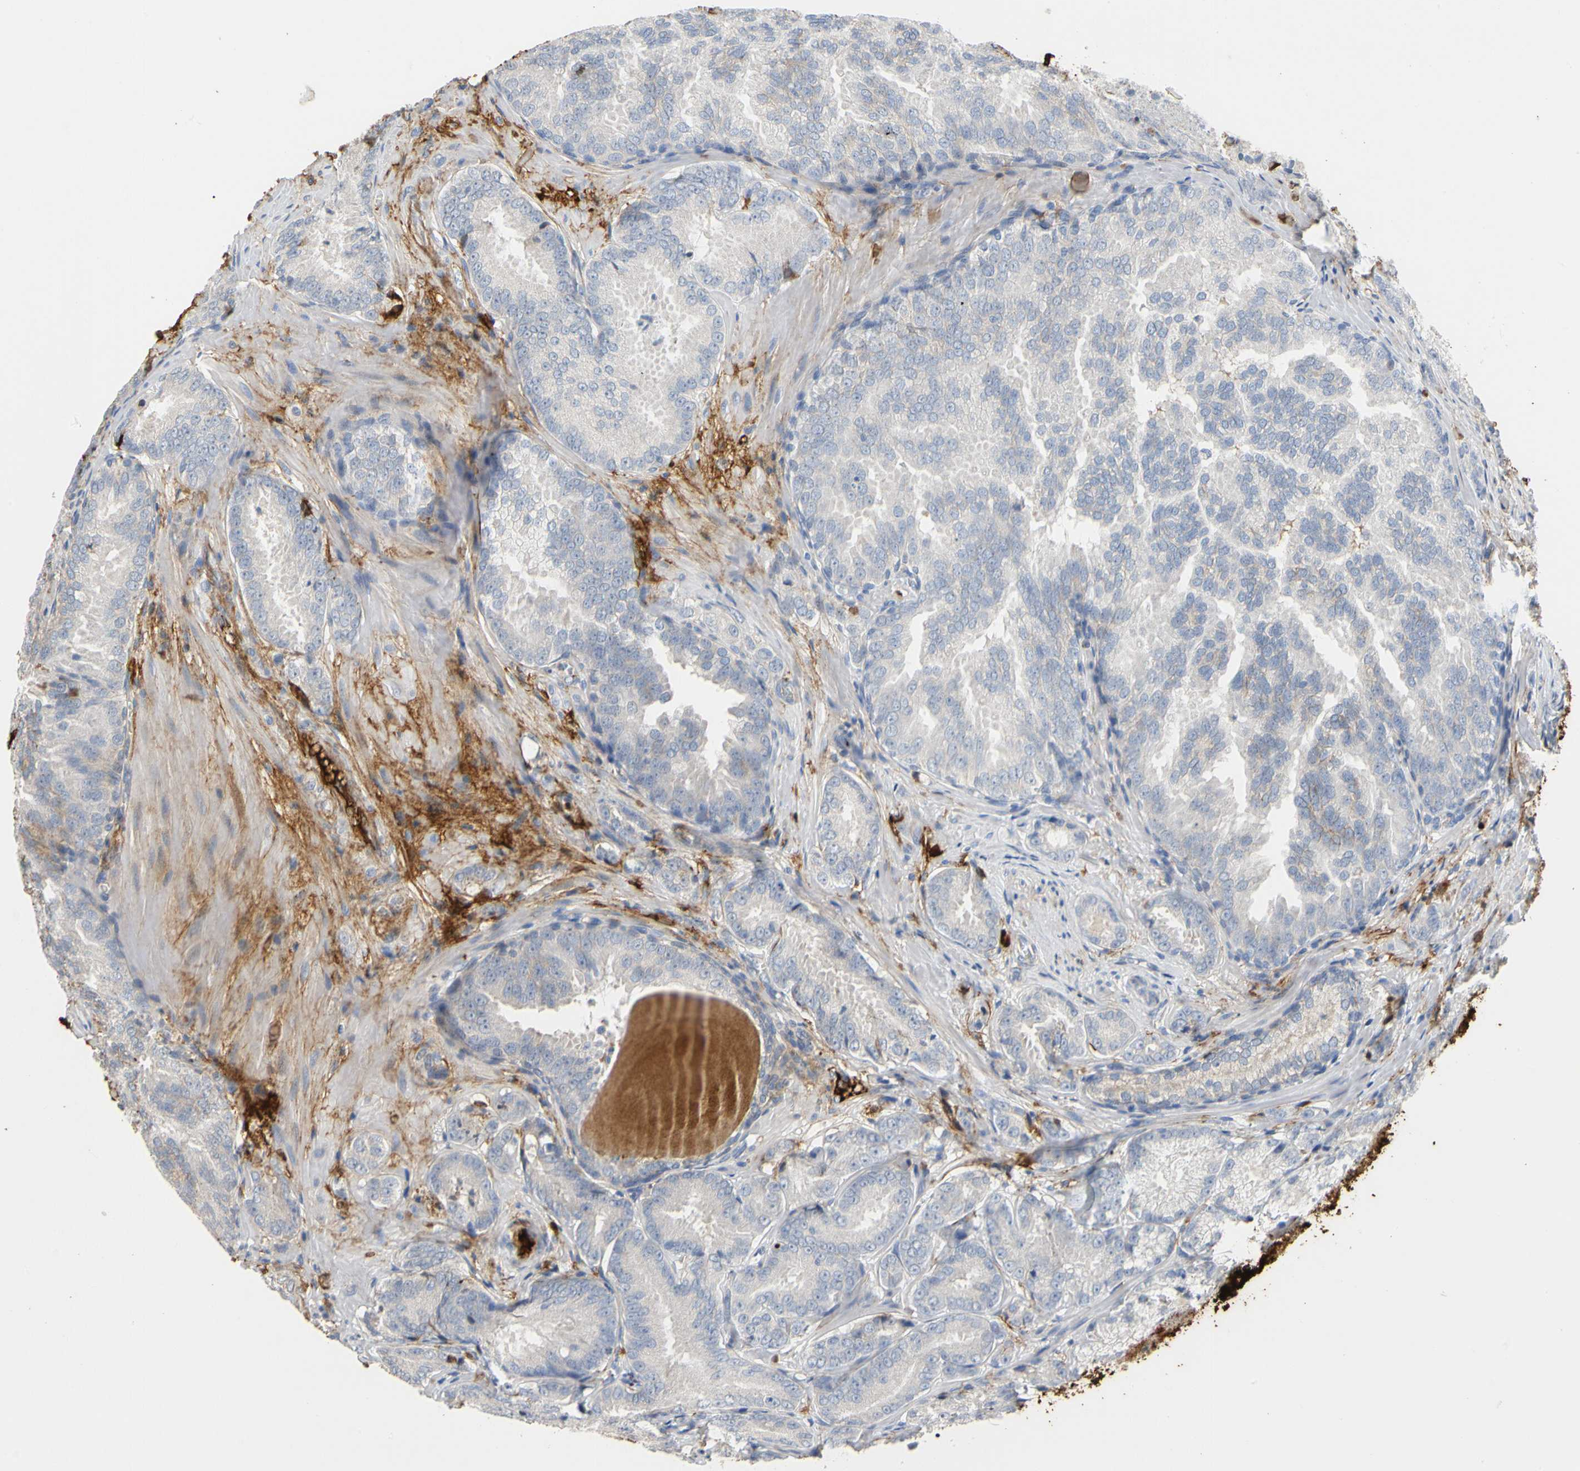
{"staining": {"intensity": "negative", "quantity": "none", "location": "none"}, "tissue": "prostate cancer", "cell_type": "Tumor cells", "image_type": "cancer", "snomed": [{"axis": "morphology", "description": "Adenocarcinoma, High grade"}, {"axis": "topography", "description": "Prostate"}], "caption": "A high-resolution photomicrograph shows immunohistochemistry (IHC) staining of prostate adenocarcinoma (high-grade), which reveals no significant expression in tumor cells.", "gene": "FGB", "patient": {"sex": "male", "age": 64}}